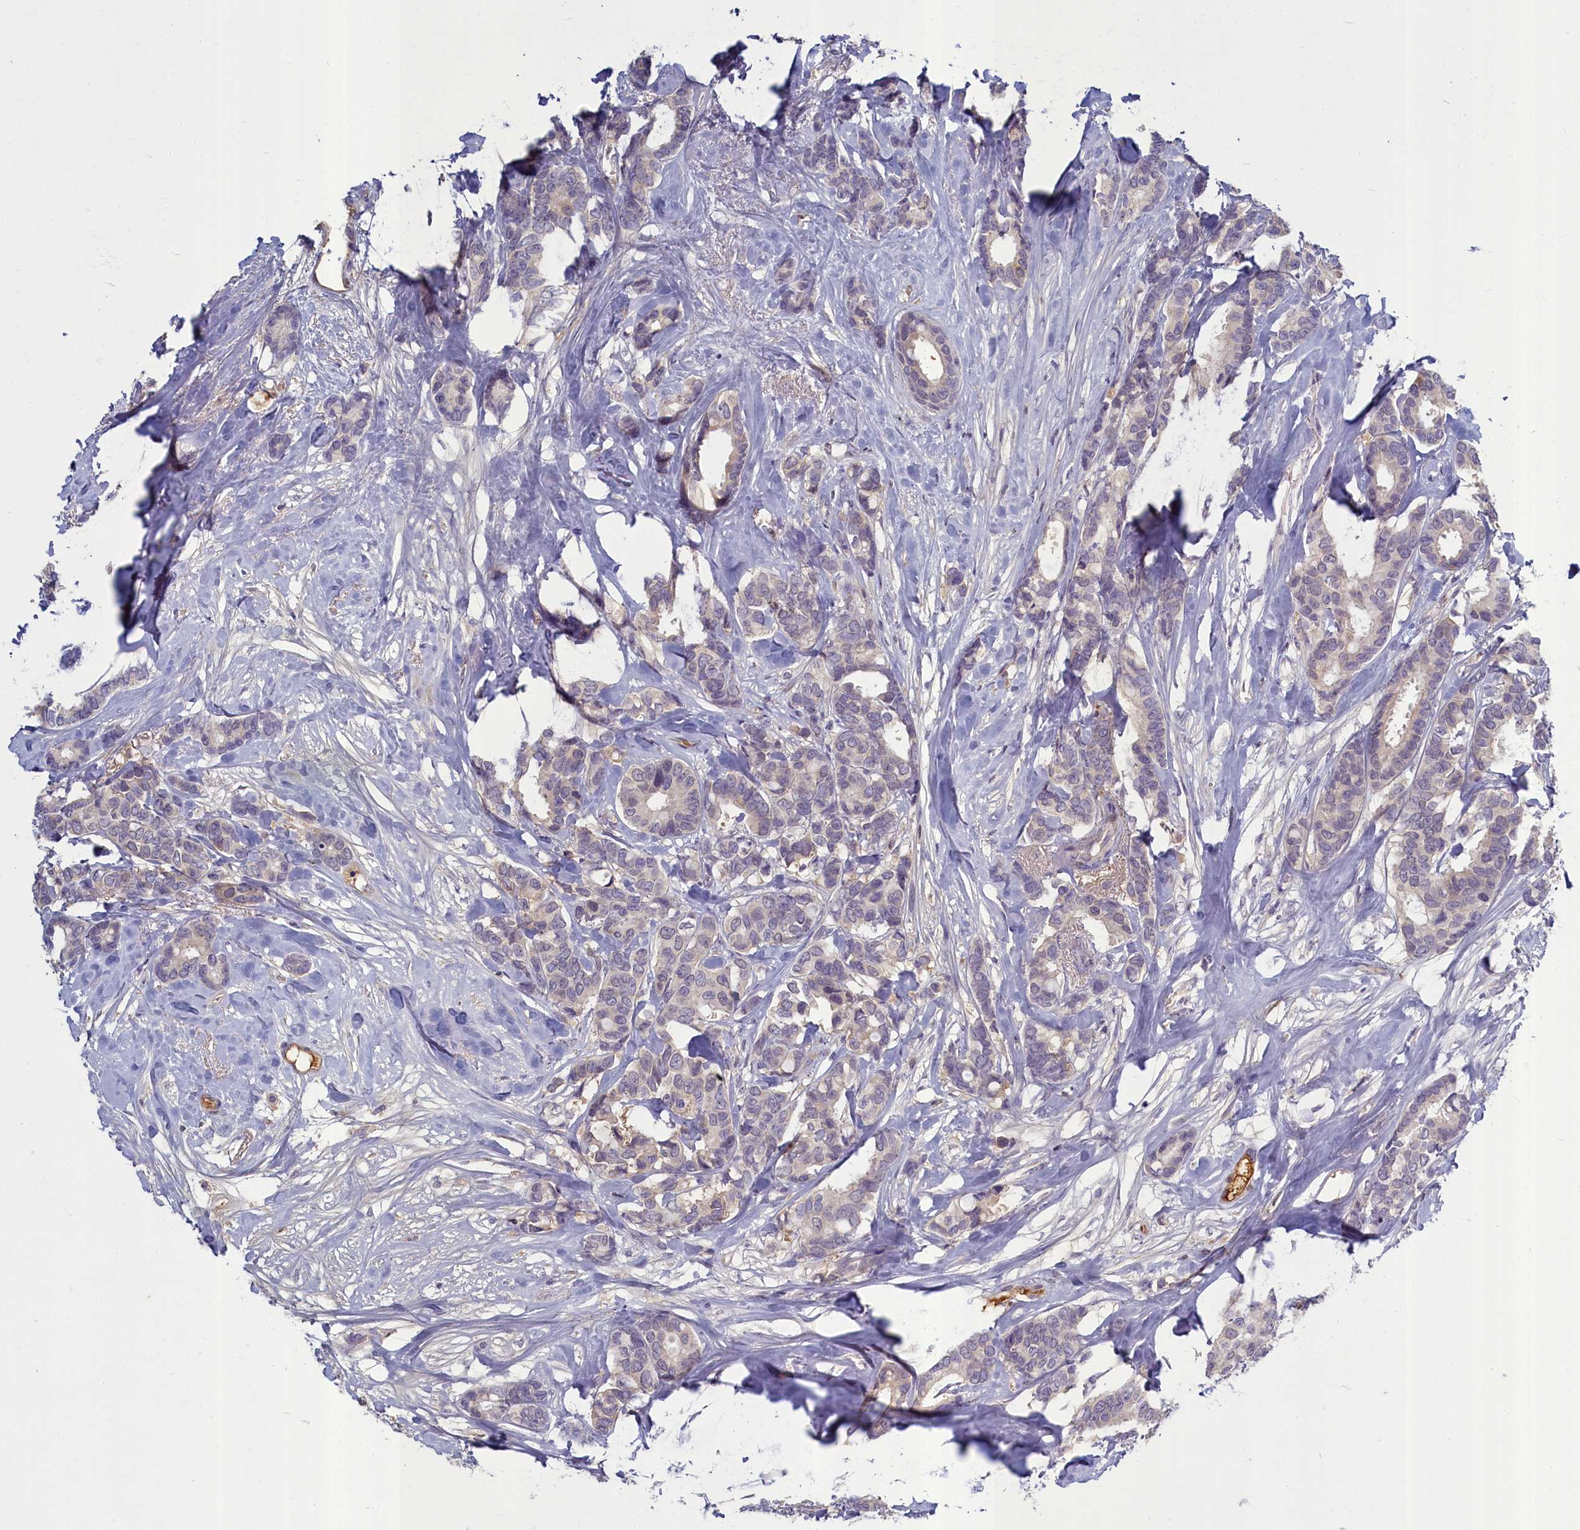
{"staining": {"intensity": "negative", "quantity": "none", "location": "none"}, "tissue": "breast cancer", "cell_type": "Tumor cells", "image_type": "cancer", "snomed": [{"axis": "morphology", "description": "Duct carcinoma"}, {"axis": "topography", "description": "Breast"}], "caption": "IHC of human breast cancer (invasive ductal carcinoma) demonstrates no staining in tumor cells.", "gene": "SV2C", "patient": {"sex": "female", "age": 87}}